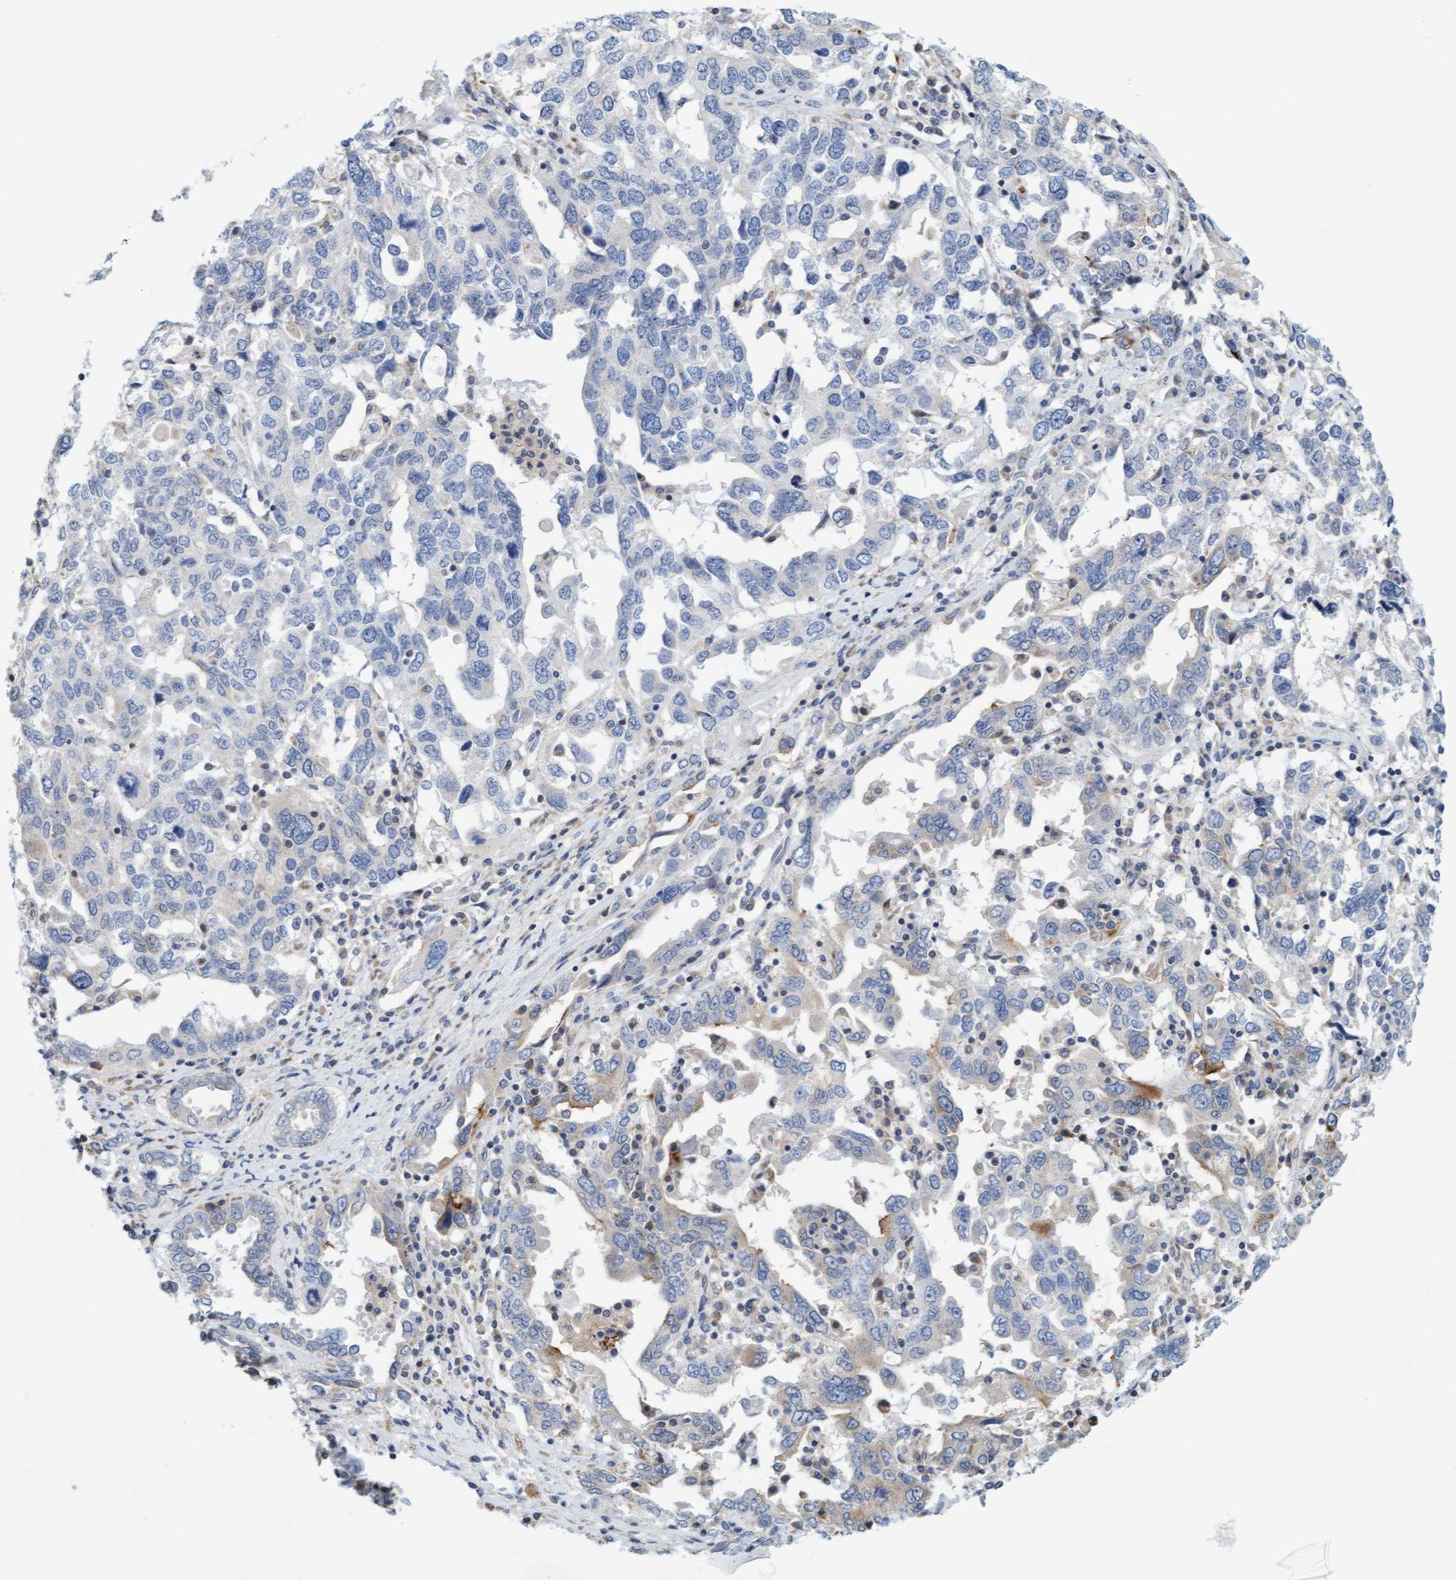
{"staining": {"intensity": "weak", "quantity": "<25%", "location": "cytoplasmic/membranous"}, "tissue": "ovarian cancer", "cell_type": "Tumor cells", "image_type": "cancer", "snomed": [{"axis": "morphology", "description": "Carcinoma, endometroid"}, {"axis": "topography", "description": "Ovary"}], "caption": "IHC of ovarian cancer (endometroid carcinoma) exhibits no positivity in tumor cells. Brightfield microscopy of immunohistochemistry (IHC) stained with DAB (brown) and hematoxylin (blue), captured at high magnification.", "gene": "SLC28A3", "patient": {"sex": "female", "age": 62}}